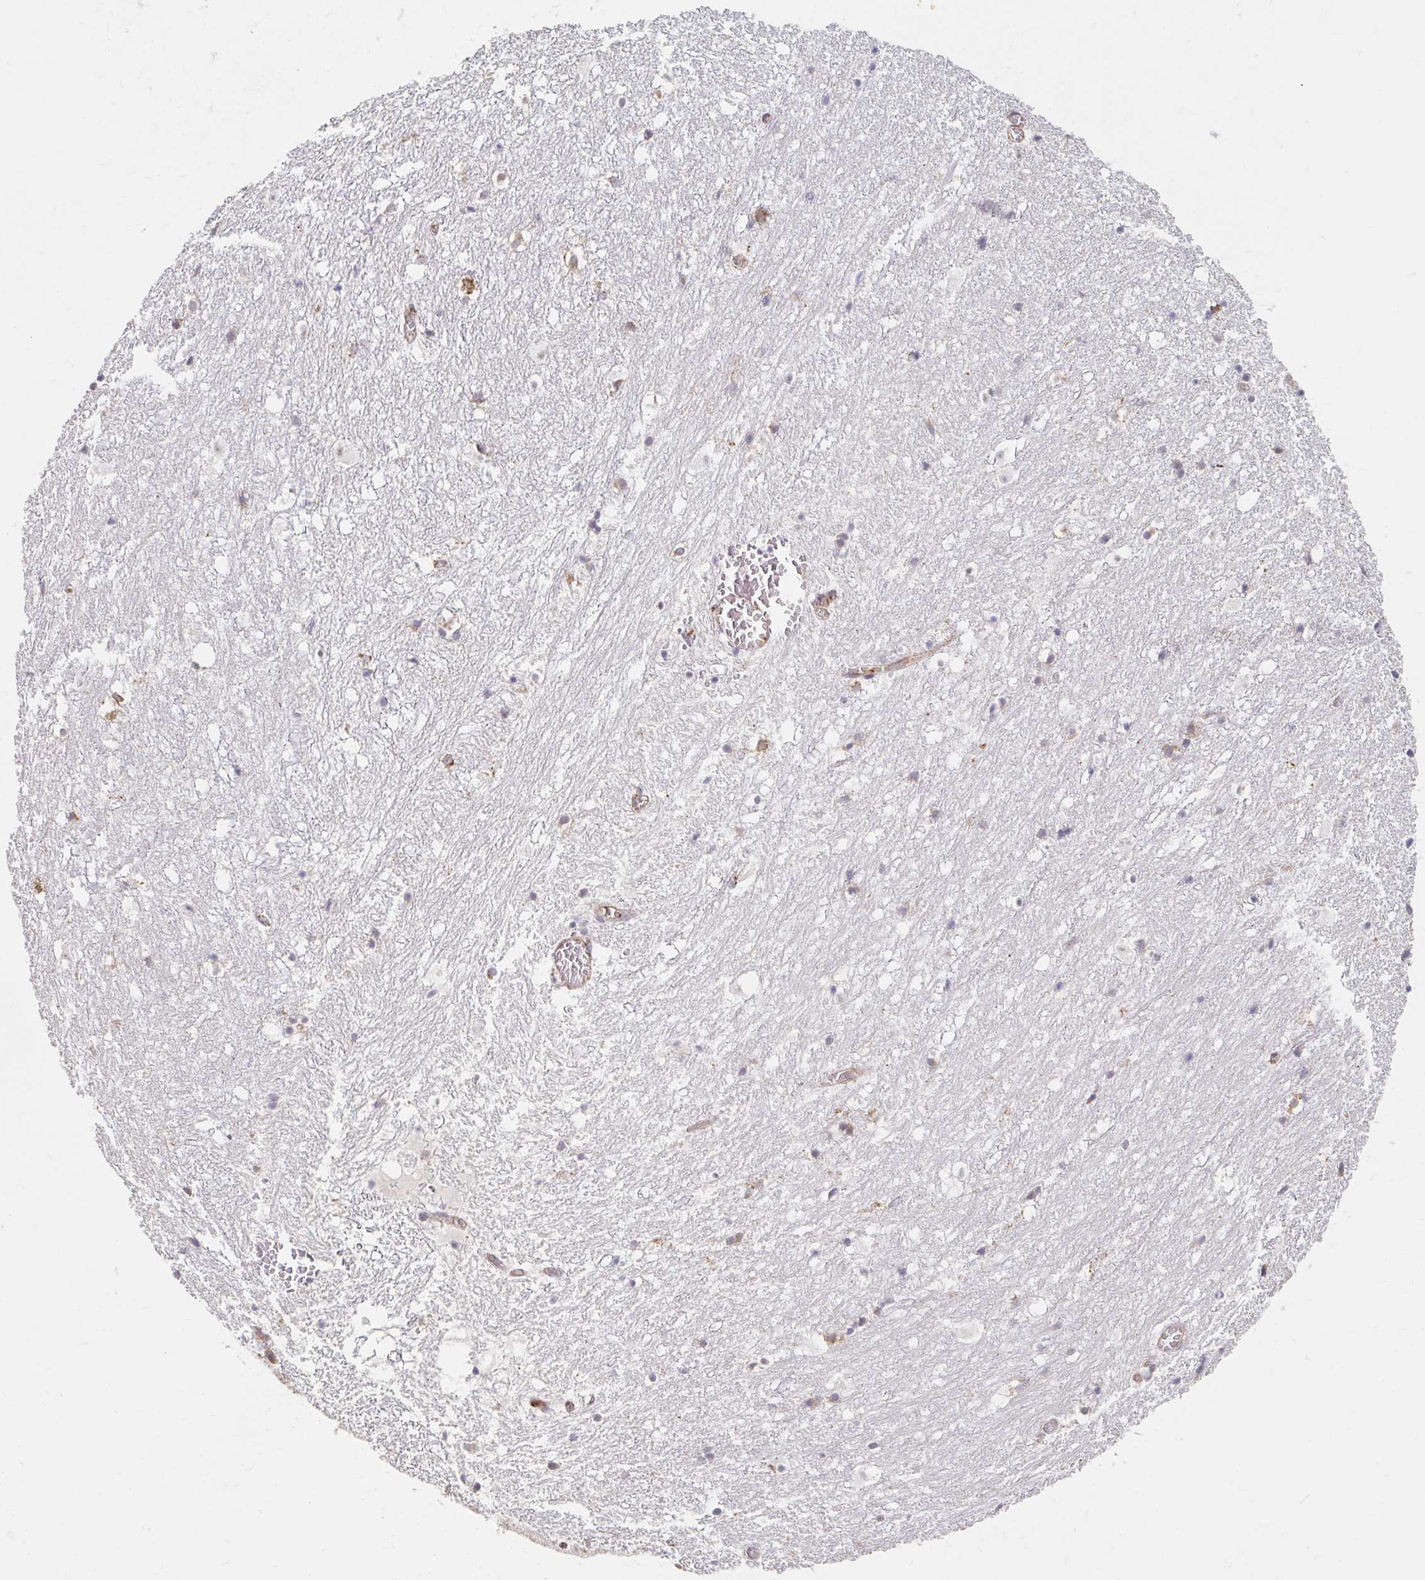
{"staining": {"intensity": "negative", "quantity": "none", "location": "none"}, "tissue": "hippocampus", "cell_type": "Glial cells", "image_type": "normal", "snomed": [{"axis": "morphology", "description": "Normal tissue, NOS"}, {"axis": "topography", "description": "Hippocampus"}], "caption": "Hippocampus was stained to show a protein in brown. There is no significant staining in glial cells. (Immunohistochemistry, brightfield microscopy, high magnification).", "gene": "MAVS", "patient": {"sex": "female", "age": 52}}